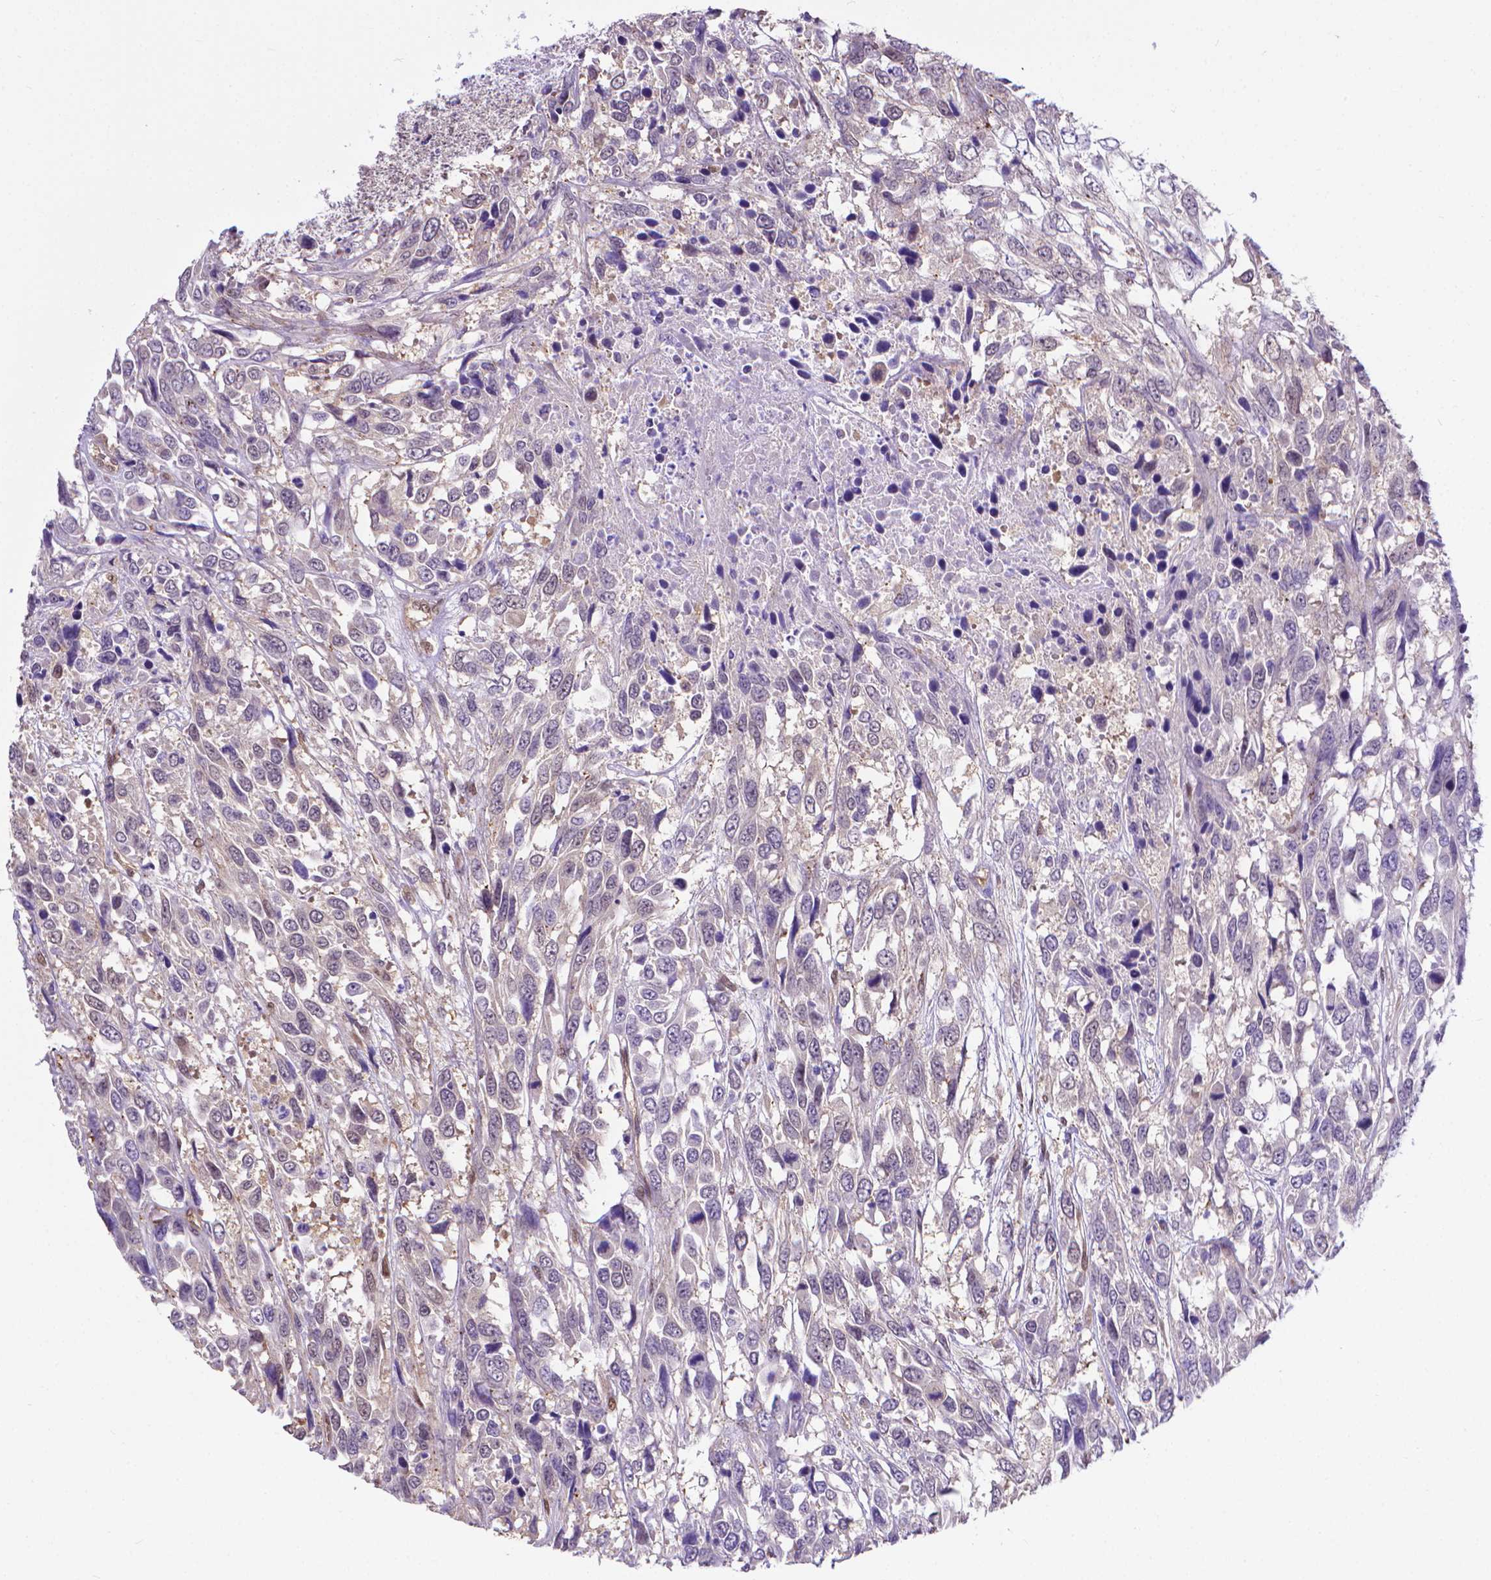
{"staining": {"intensity": "negative", "quantity": "none", "location": "none"}, "tissue": "urothelial cancer", "cell_type": "Tumor cells", "image_type": "cancer", "snomed": [{"axis": "morphology", "description": "Urothelial carcinoma, High grade"}, {"axis": "topography", "description": "Urinary bladder"}], "caption": "Tumor cells show no significant expression in high-grade urothelial carcinoma.", "gene": "CLIC4", "patient": {"sex": "female", "age": 70}}